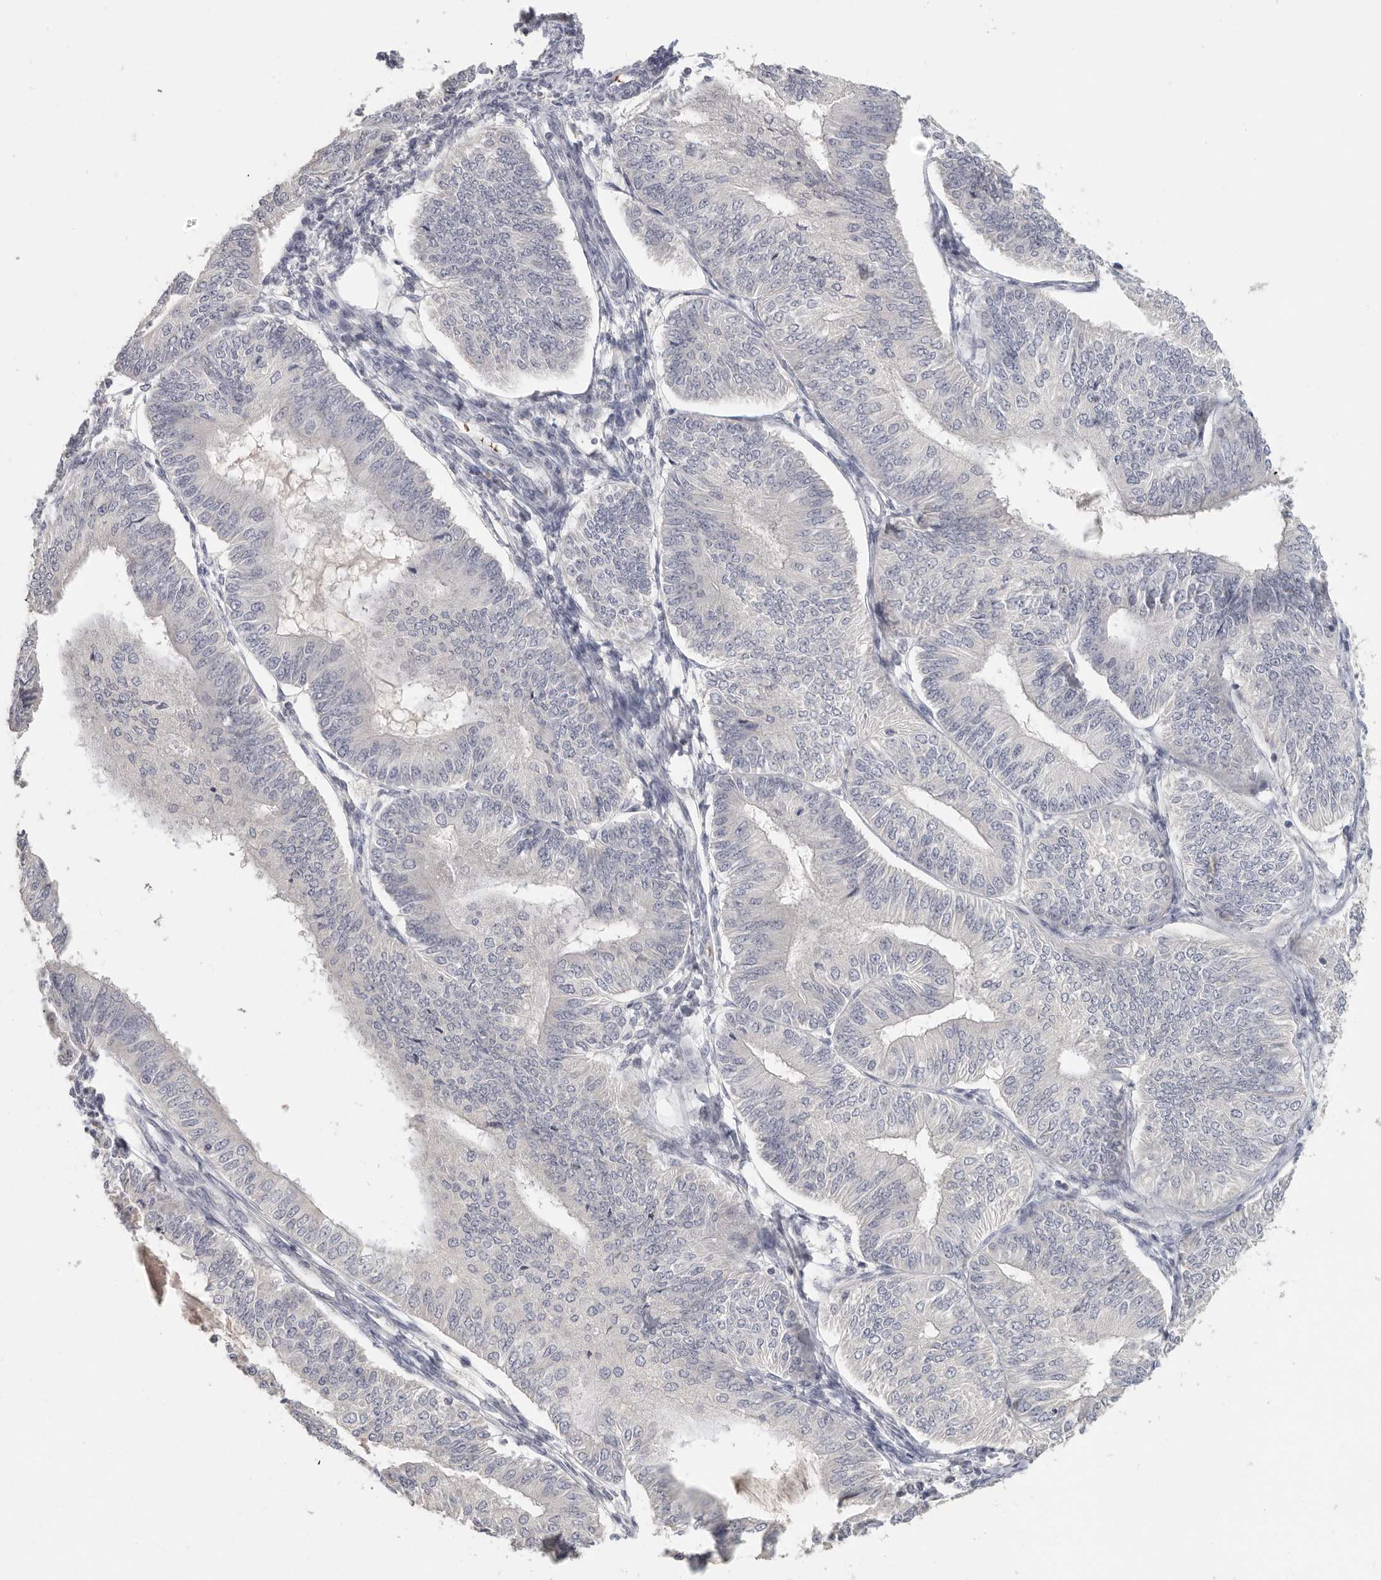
{"staining": {"intensity": "negative", "quantity": "none", "location": "none"}, "tissue": "endometrial cancer", "cell_type": "Tumor cells", "image_type": "cancer", "snomed": [{"axis": "morphology", "description": "Adenocarcinoma, NOS"}, {"axis": "topography", "description": "Endometrium"}], "caption": "Tumor cells show no significant positivity in adenocarcinoma (endometrial). (DAB immunohistochemistry (IHC), high magnification).", "gene": "DNAJC11", "patient": {"sex": "female", "age": 58}}